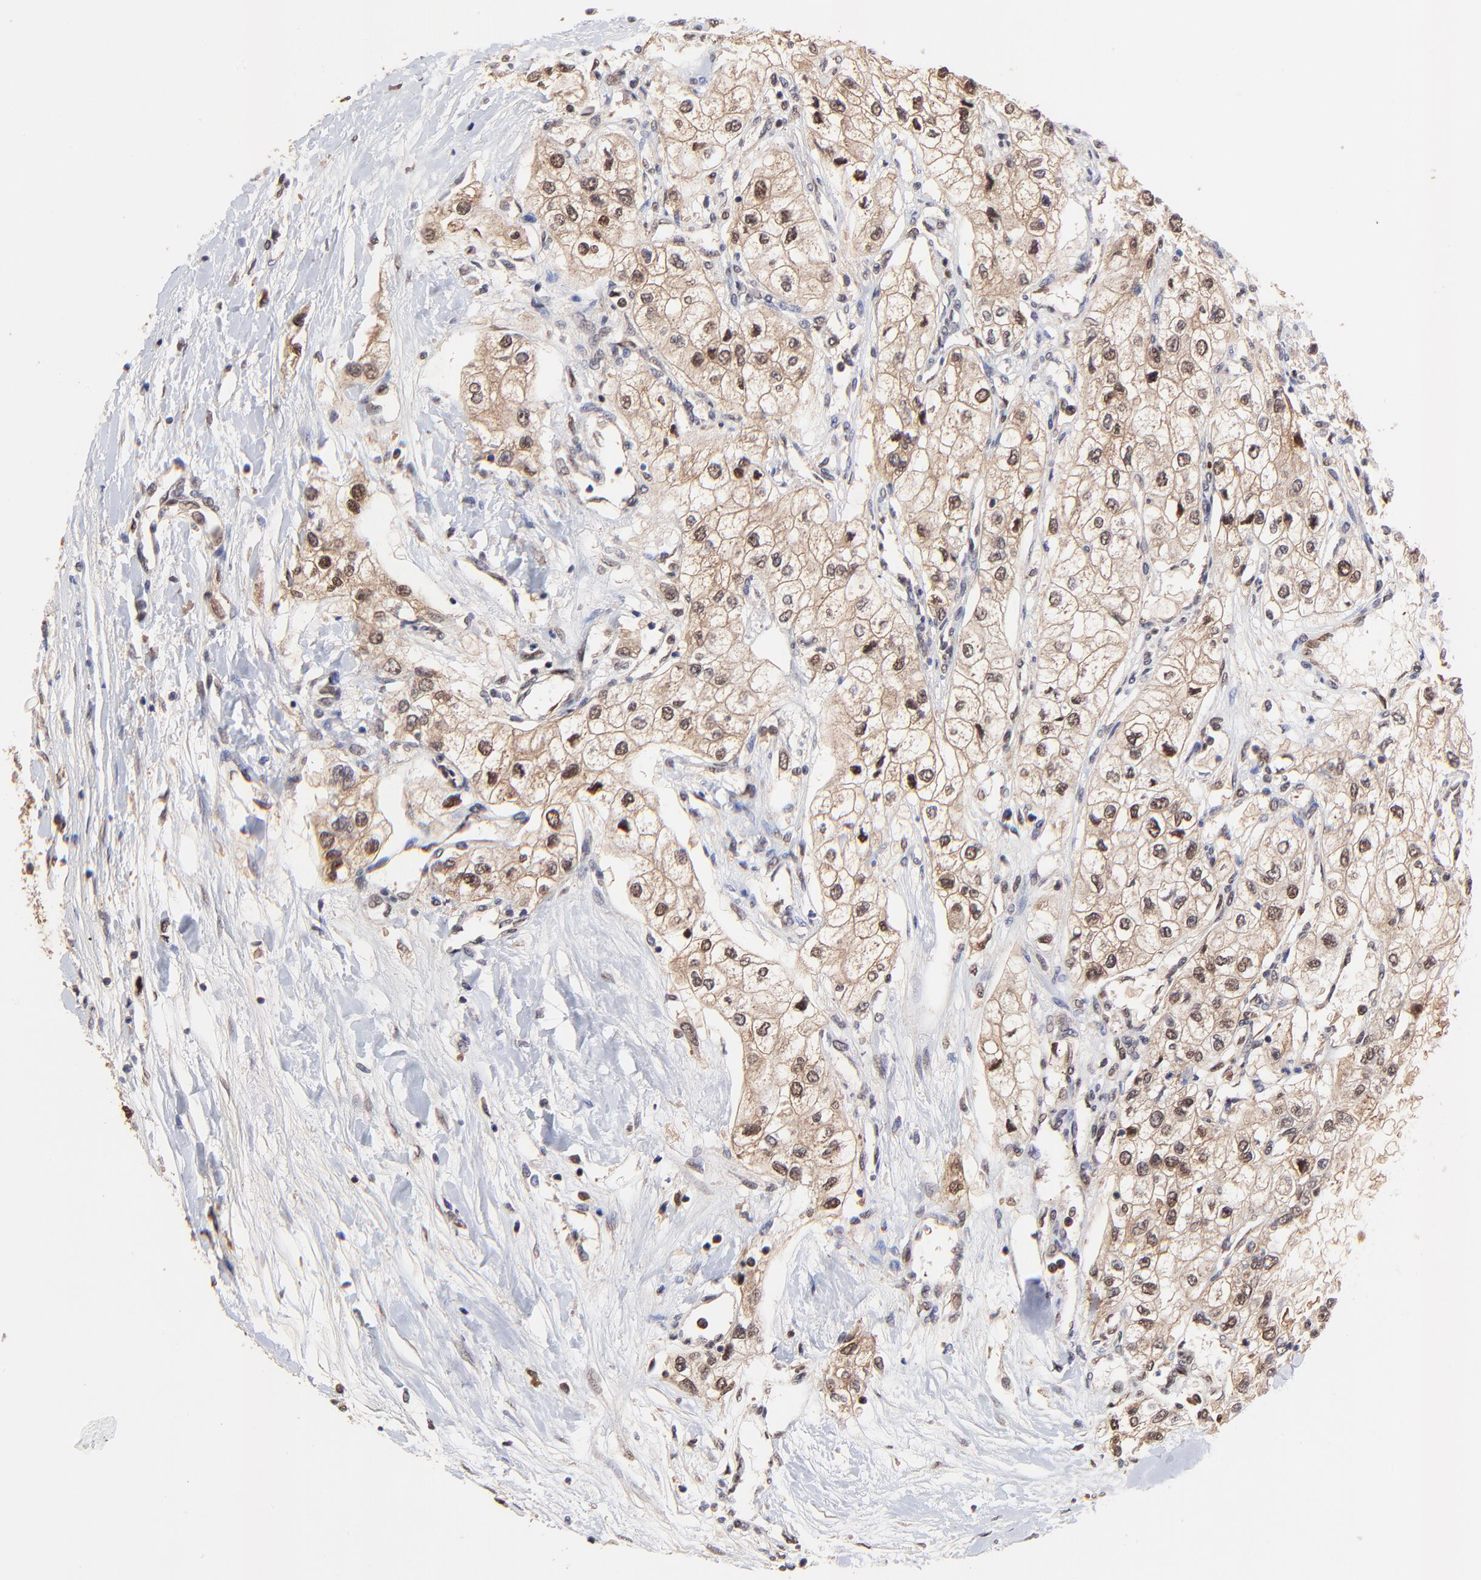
{"staining": {"intensity": "strong", "quantity": ">75%", "location": "cytoplasmic/membranous,nuclear"}, "tissue": "renal cancer", "cell_type": "Tumor cells", "image_type": "cancer", "snomed": [{"axis": "morphology", "description": "Adenocarcinoma, NOS"}, {"axis": "topography", "description": "Kidney"}], "caption": "Renal cancer stained with a brown dye shows strong cytoplasmic/membranous and nuclear positive positivity in approximately >75% of tumor cells.", "gene": "PSMA6", "patient": {"sex": "male", "age": 57}}